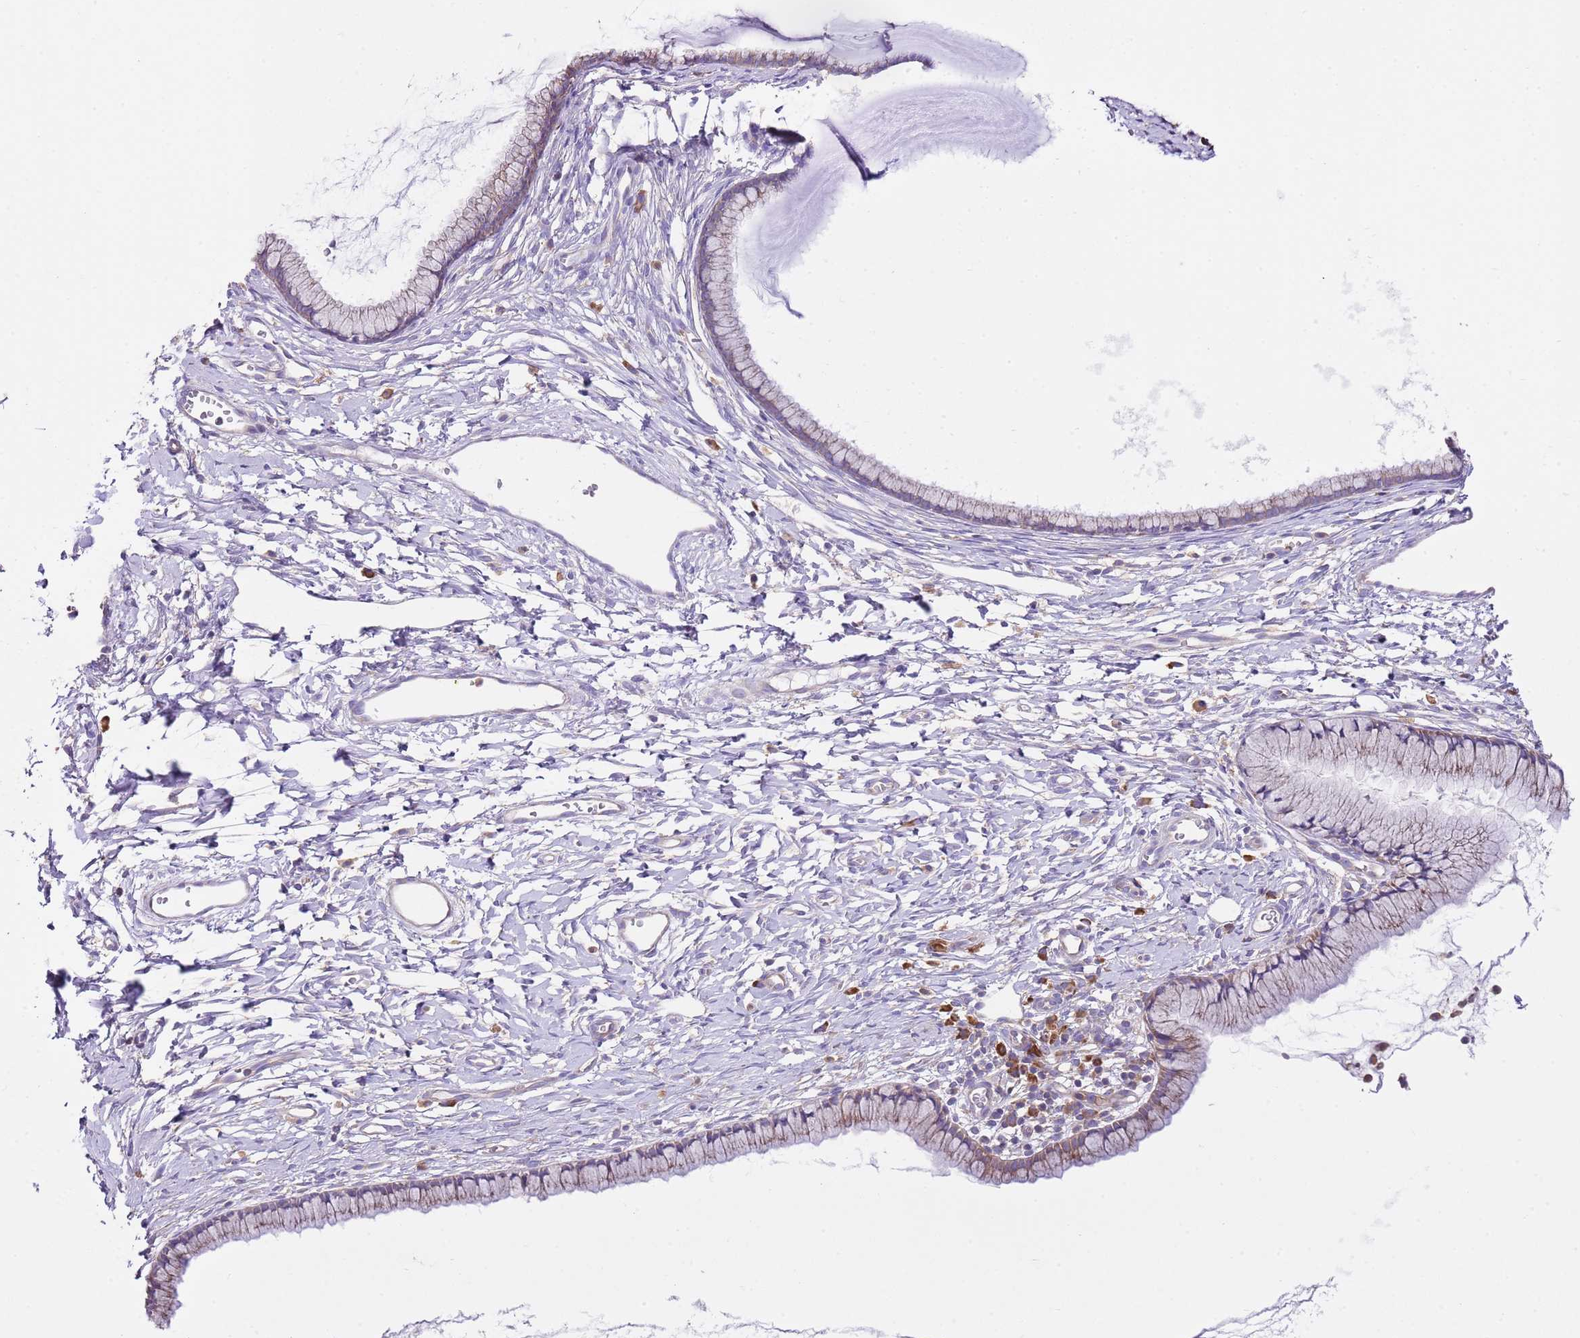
{"staining": {"intensity": "moderate", "quantity": "<25%", "location": "cytoplasmic/membranous"}, "tissue": "cervix", "cell_type": "Glandular cells", "image_type": "normal", "snomed": [{"axis": "morphology", "description": "Normal tissue, NOS"}, {"axis": "topography", "description": "Cervix"}], "caption": "An immunohistochemistry (IHC) photomicrograph of benign tissue is shown. Protein staining in brown labels moderate cytoplasmic/membranous positivity in cervix within glandular cells.", "gene": "RPS10", "patient": {"sex": "female", "age": 40}}